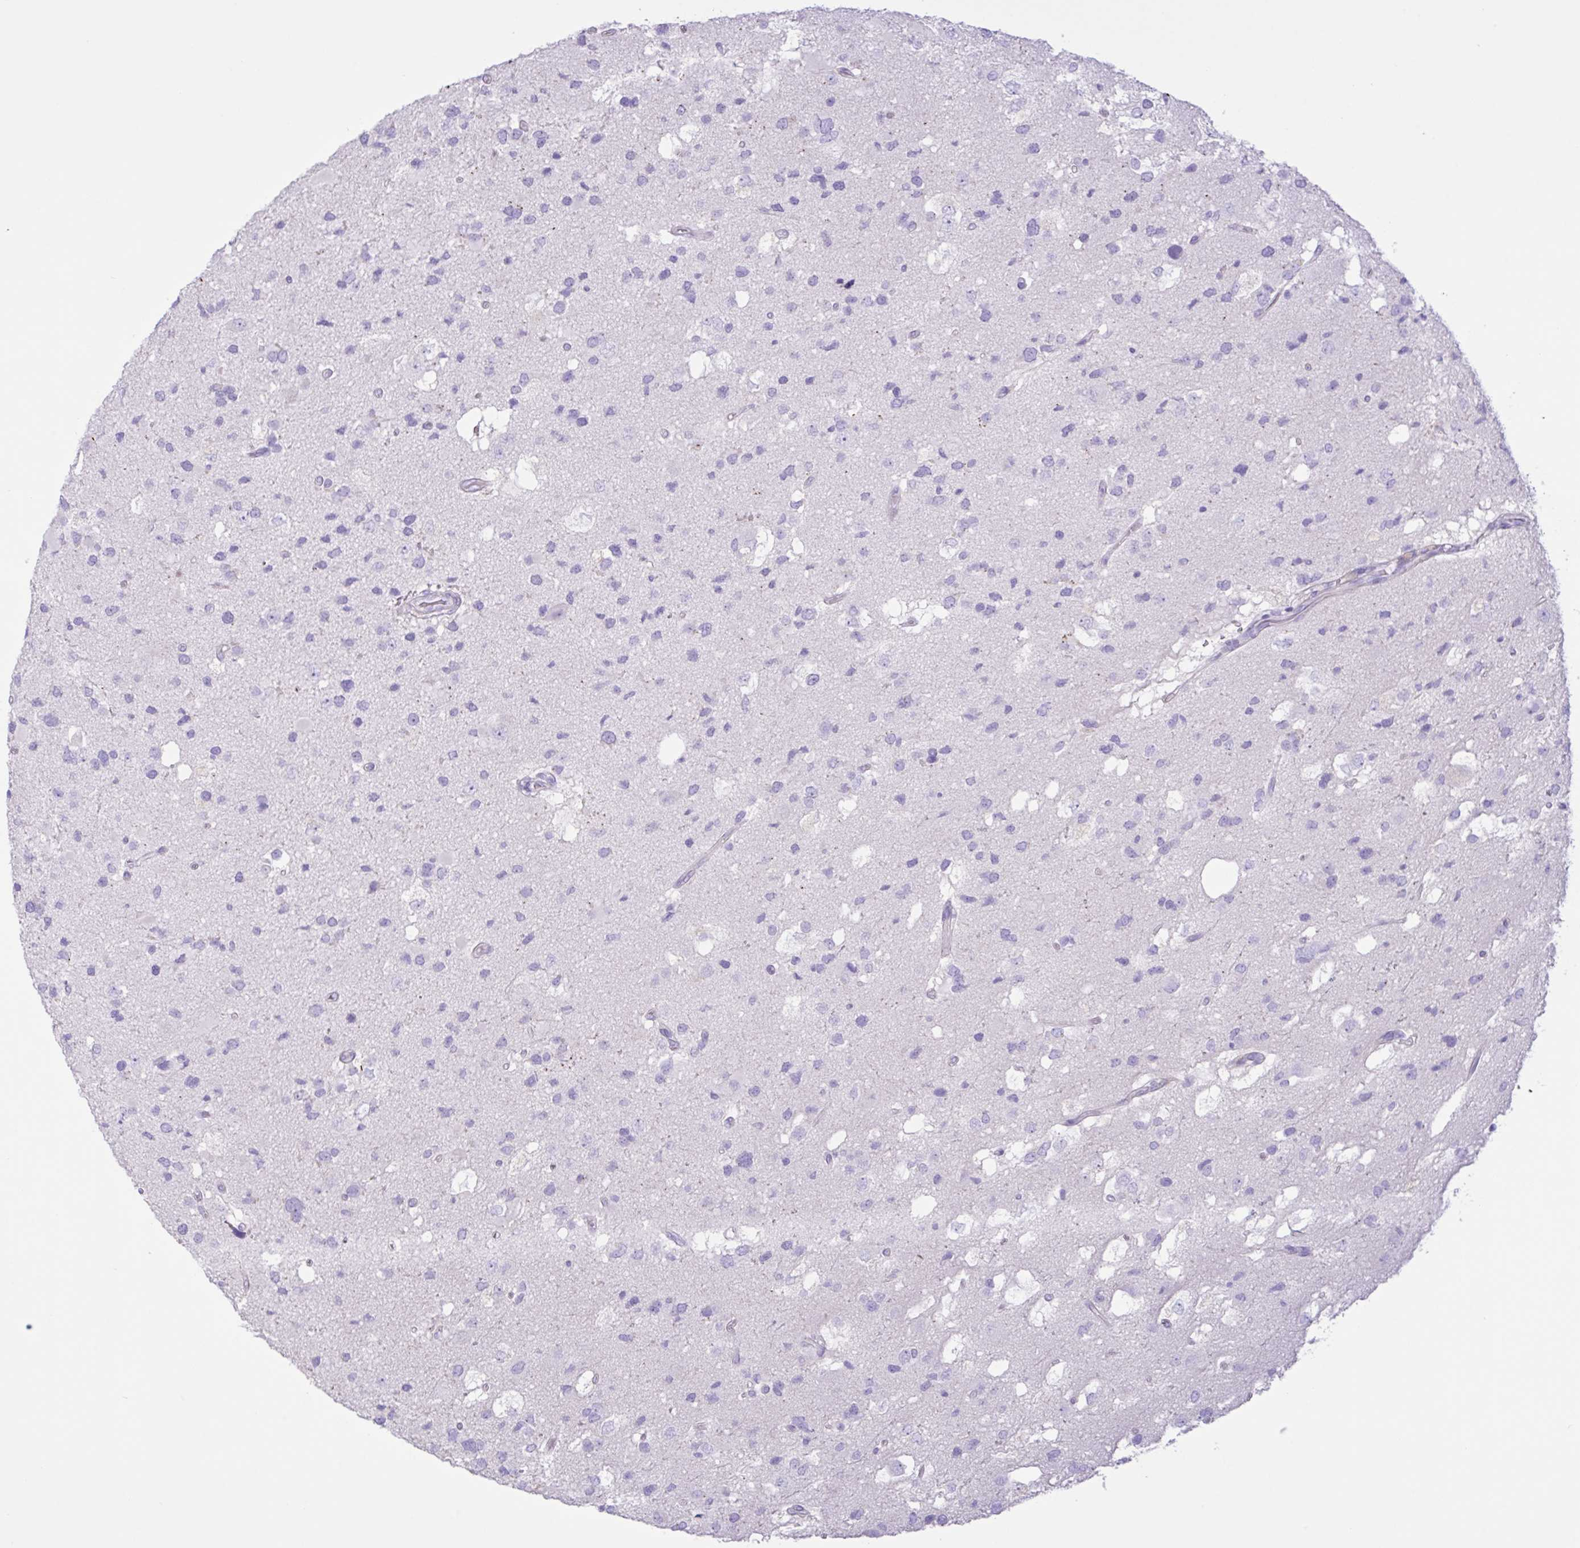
{"staining": {"intensity": "negative", "quantity": "none", "location": "none"}, "tissue": "glioma", "cell_type": "Tumor cells", "image_type": "cancer", "snomed": [{"axis": "morphology", "description": "Glioma, malignant, High grade"}, {"axis": "topography", "description": "Brain"}], "caption": "Image shows no significant protein positivity in tumor cells of glioma.", "gene": "CST11", "patient": {"sex": "male", "age": 53}}